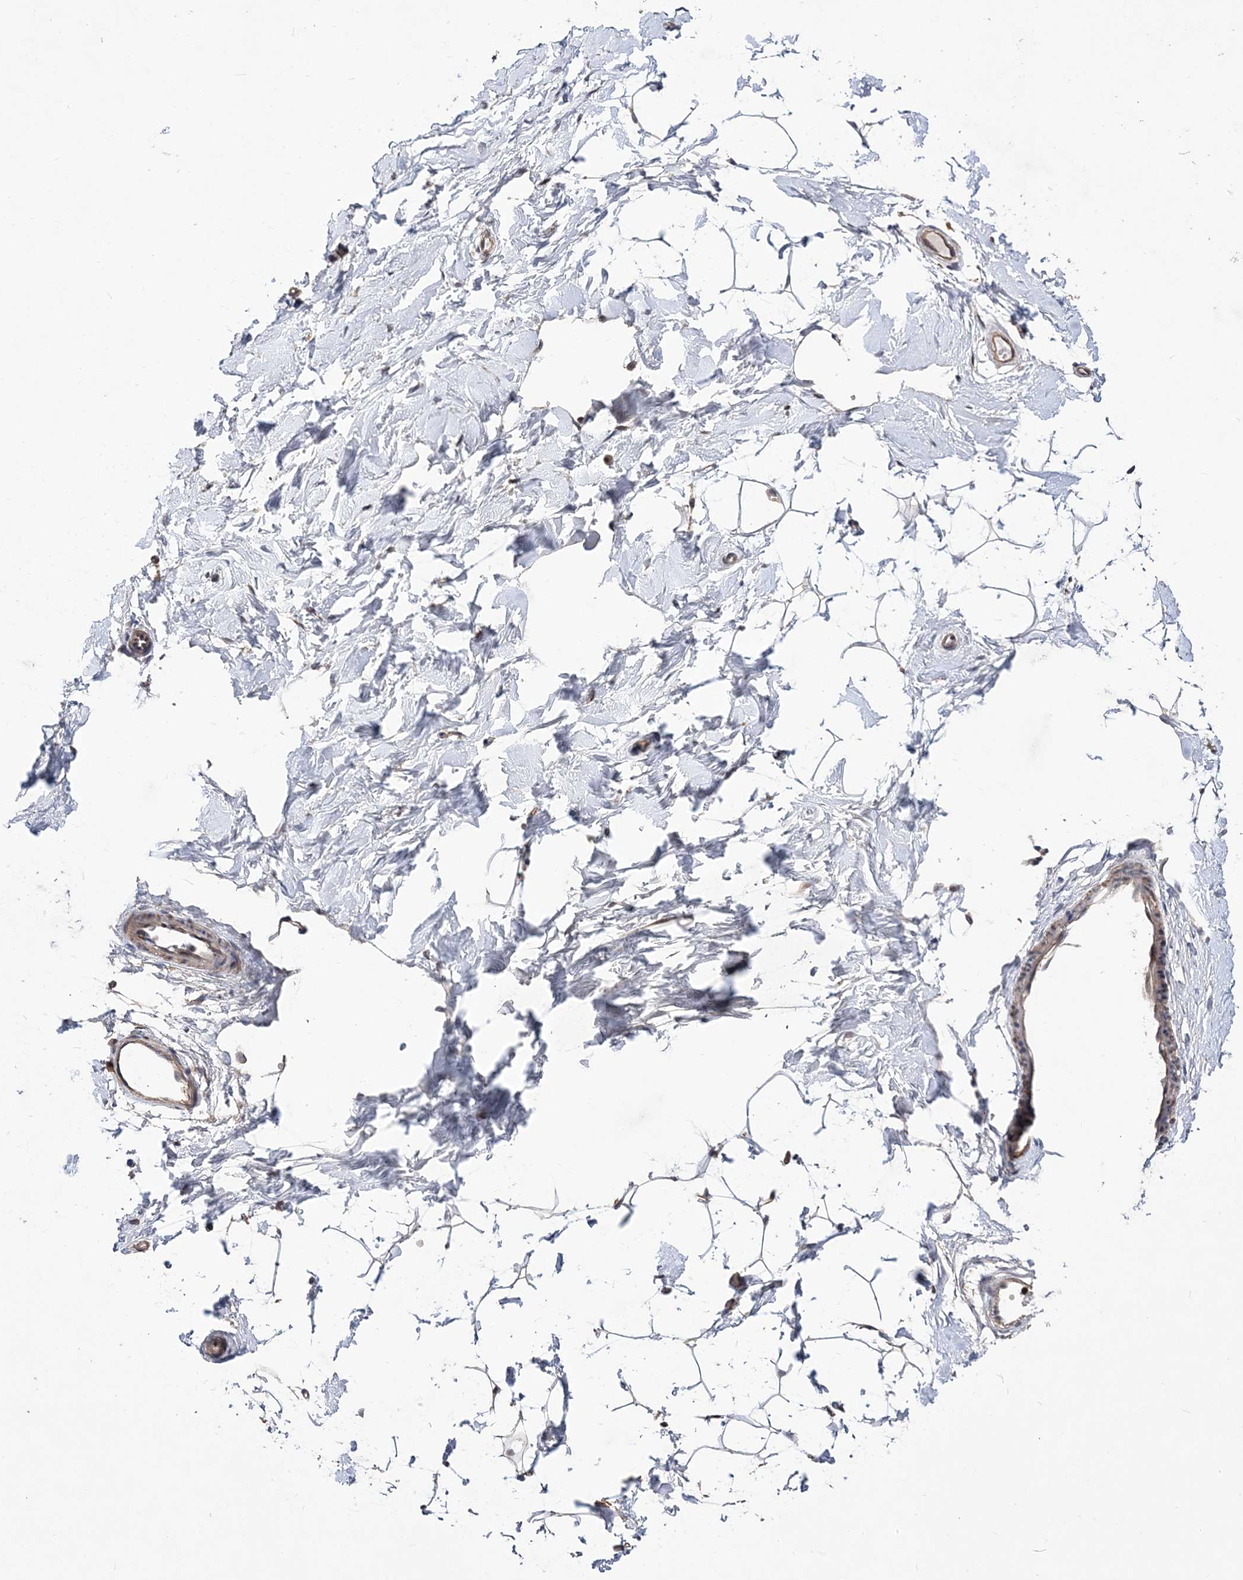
{"staining": {"intensity": "negative", "quantity": "none", "location": "none"}, "tissue": "adipose tissue", "cell_type": "Adipocytes", "image_type": "normal", "snomed": [{"axis": "morphology", "description": "Normal tissue, NOS"}, {"axis": "topography", "description": "Breast"}], "caption": "A micrograph of human adipose tissue is negative for staining in adipocytes. (DAB immunohistochemistry (IHC) with hematoxylin counter stain).", "gene": "BOD1L1", "patient": {"sex": "female", "age": 23}}